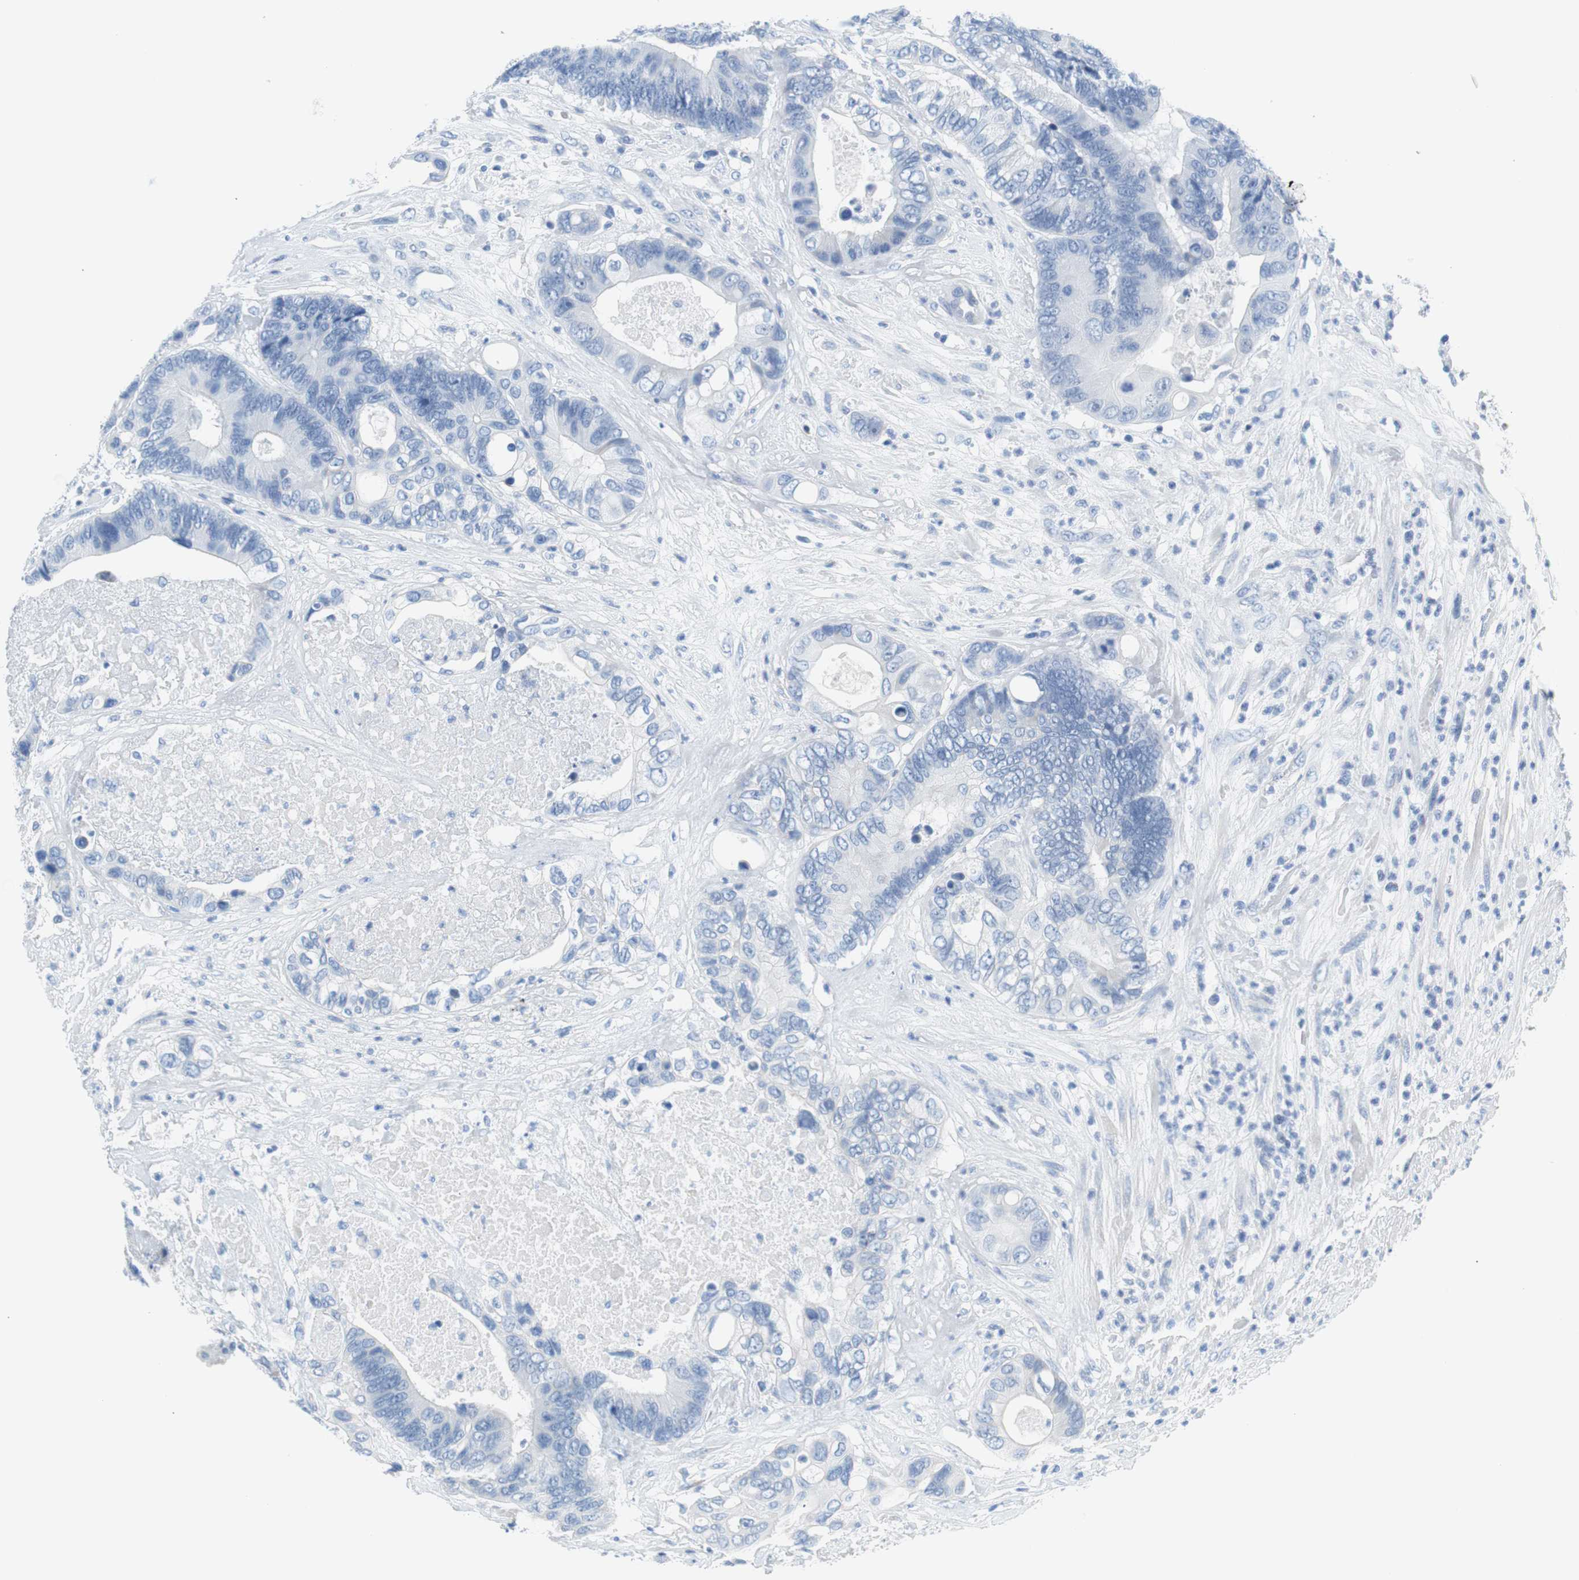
{"staining": {"intensity": "negative", "quantity": "none", "location": "none"}, "tissue": "colorectal cancer", "cell_type": "Tumor cells", "image_type": "cancer", "snomed": [{"axis": "morphology", "description": "Adenocarcinoma, NOS"}, {"axis": "topography", "description": "Rectum"}], "caption": "Human colorectal cancer (adenocarcinoma) stained for a protein using immunohistochemistry exhibits no expression in tumor cells.", "gene": "MYH1", "patient": {"sex": "male", "age": 55}}